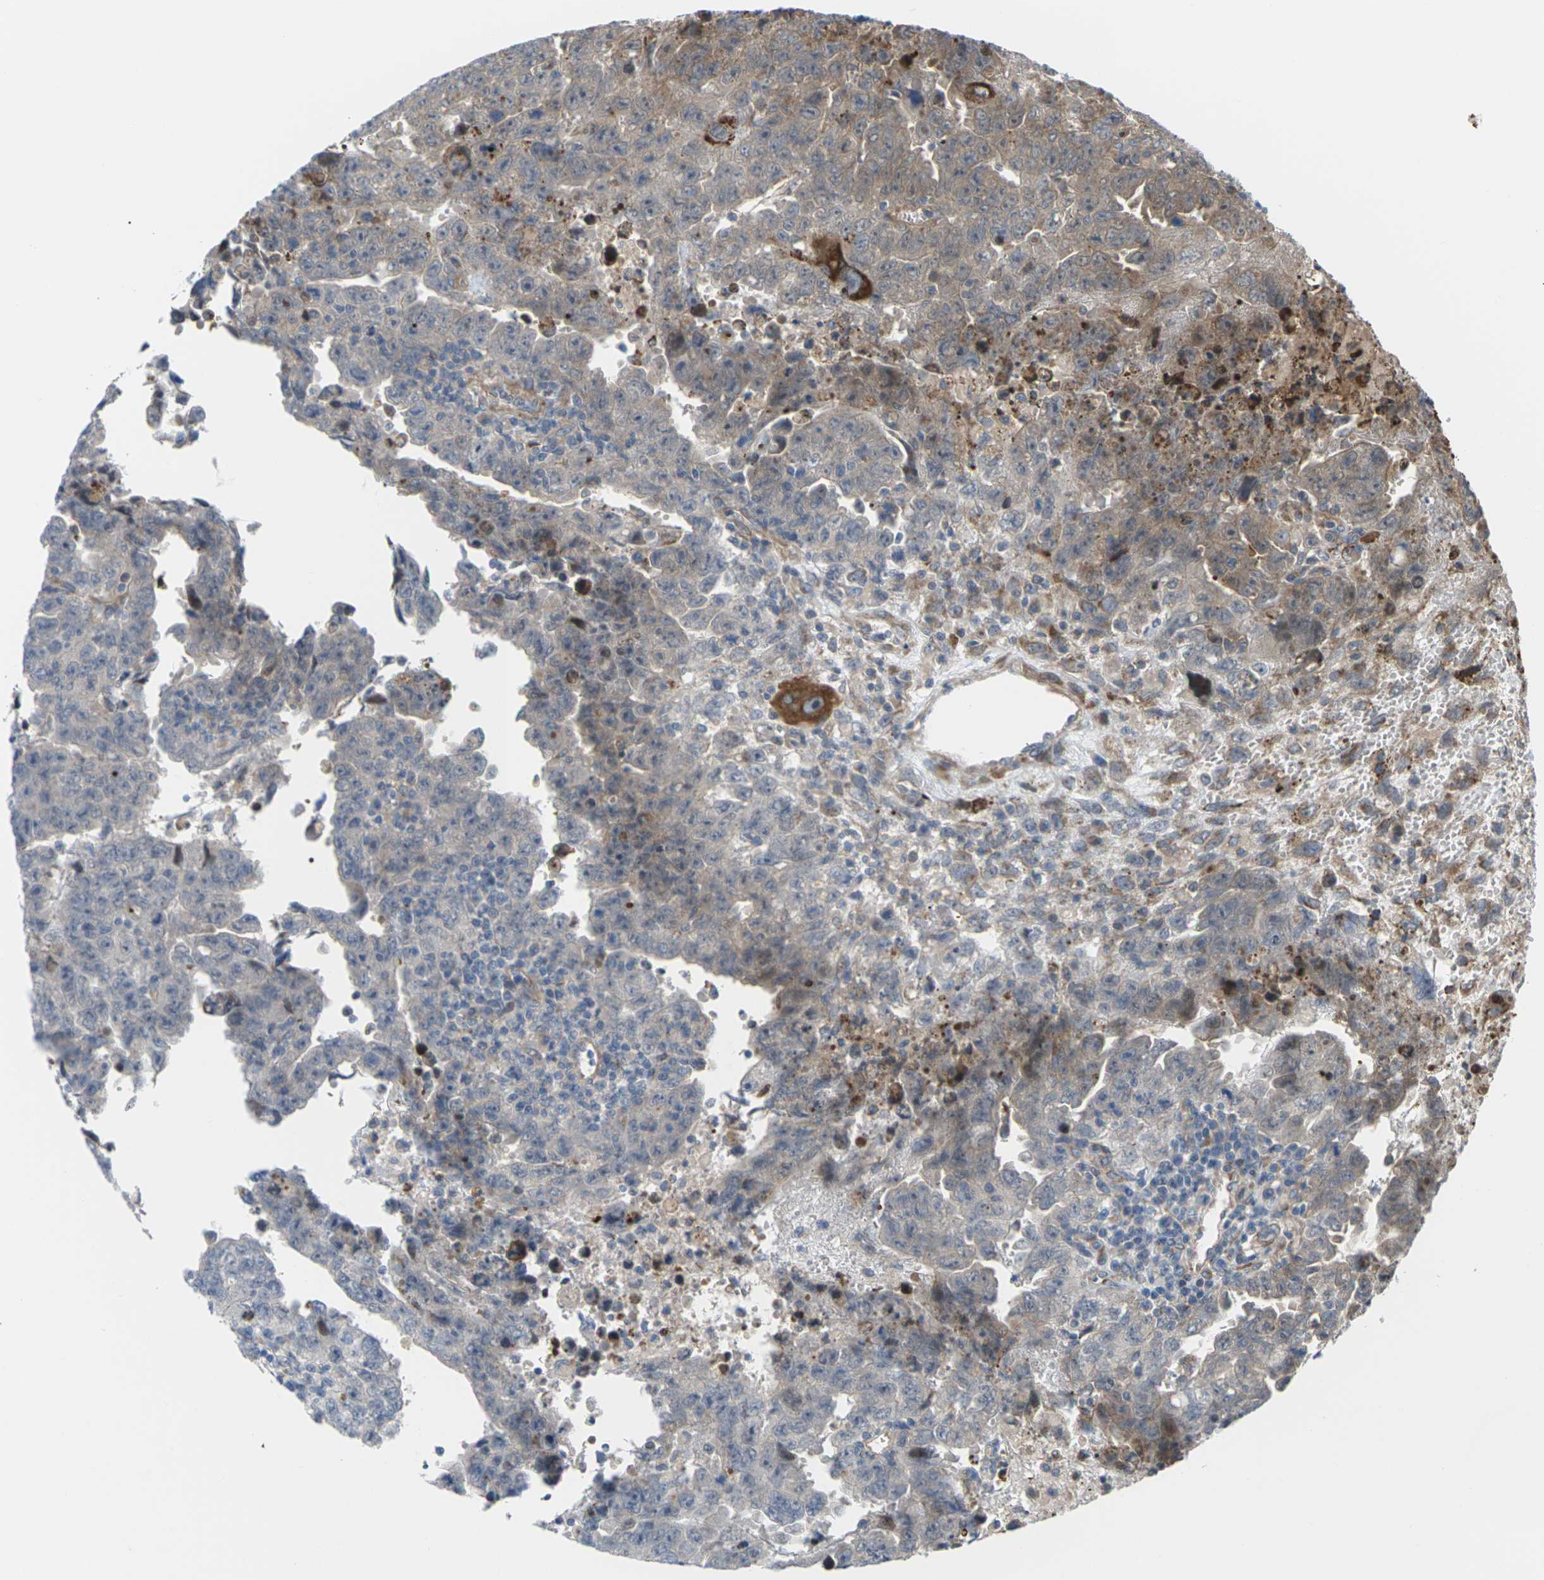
{"staining": {"intensity": "moderate", "quantity": "25%-75%", "location": "cytoplasmic/membranous"}, "tissue": "testis cancer", "cell_type": "Tumor cells", "image_type": "cancer", "snomed": [{"axis": "morphology", "description": "Carcinoma, Embryonal, NOS"}, {"axis": "topography", "description": "Testis"}], "caption": "Tumor cells reveal medium levels of moderate cytoplasmic/membranous positivity in about 25%-75% of cells in human embryonal carcinoma (testis).", "gene": "ROBO1", "patient": {"sex": "male", "age": 28}}